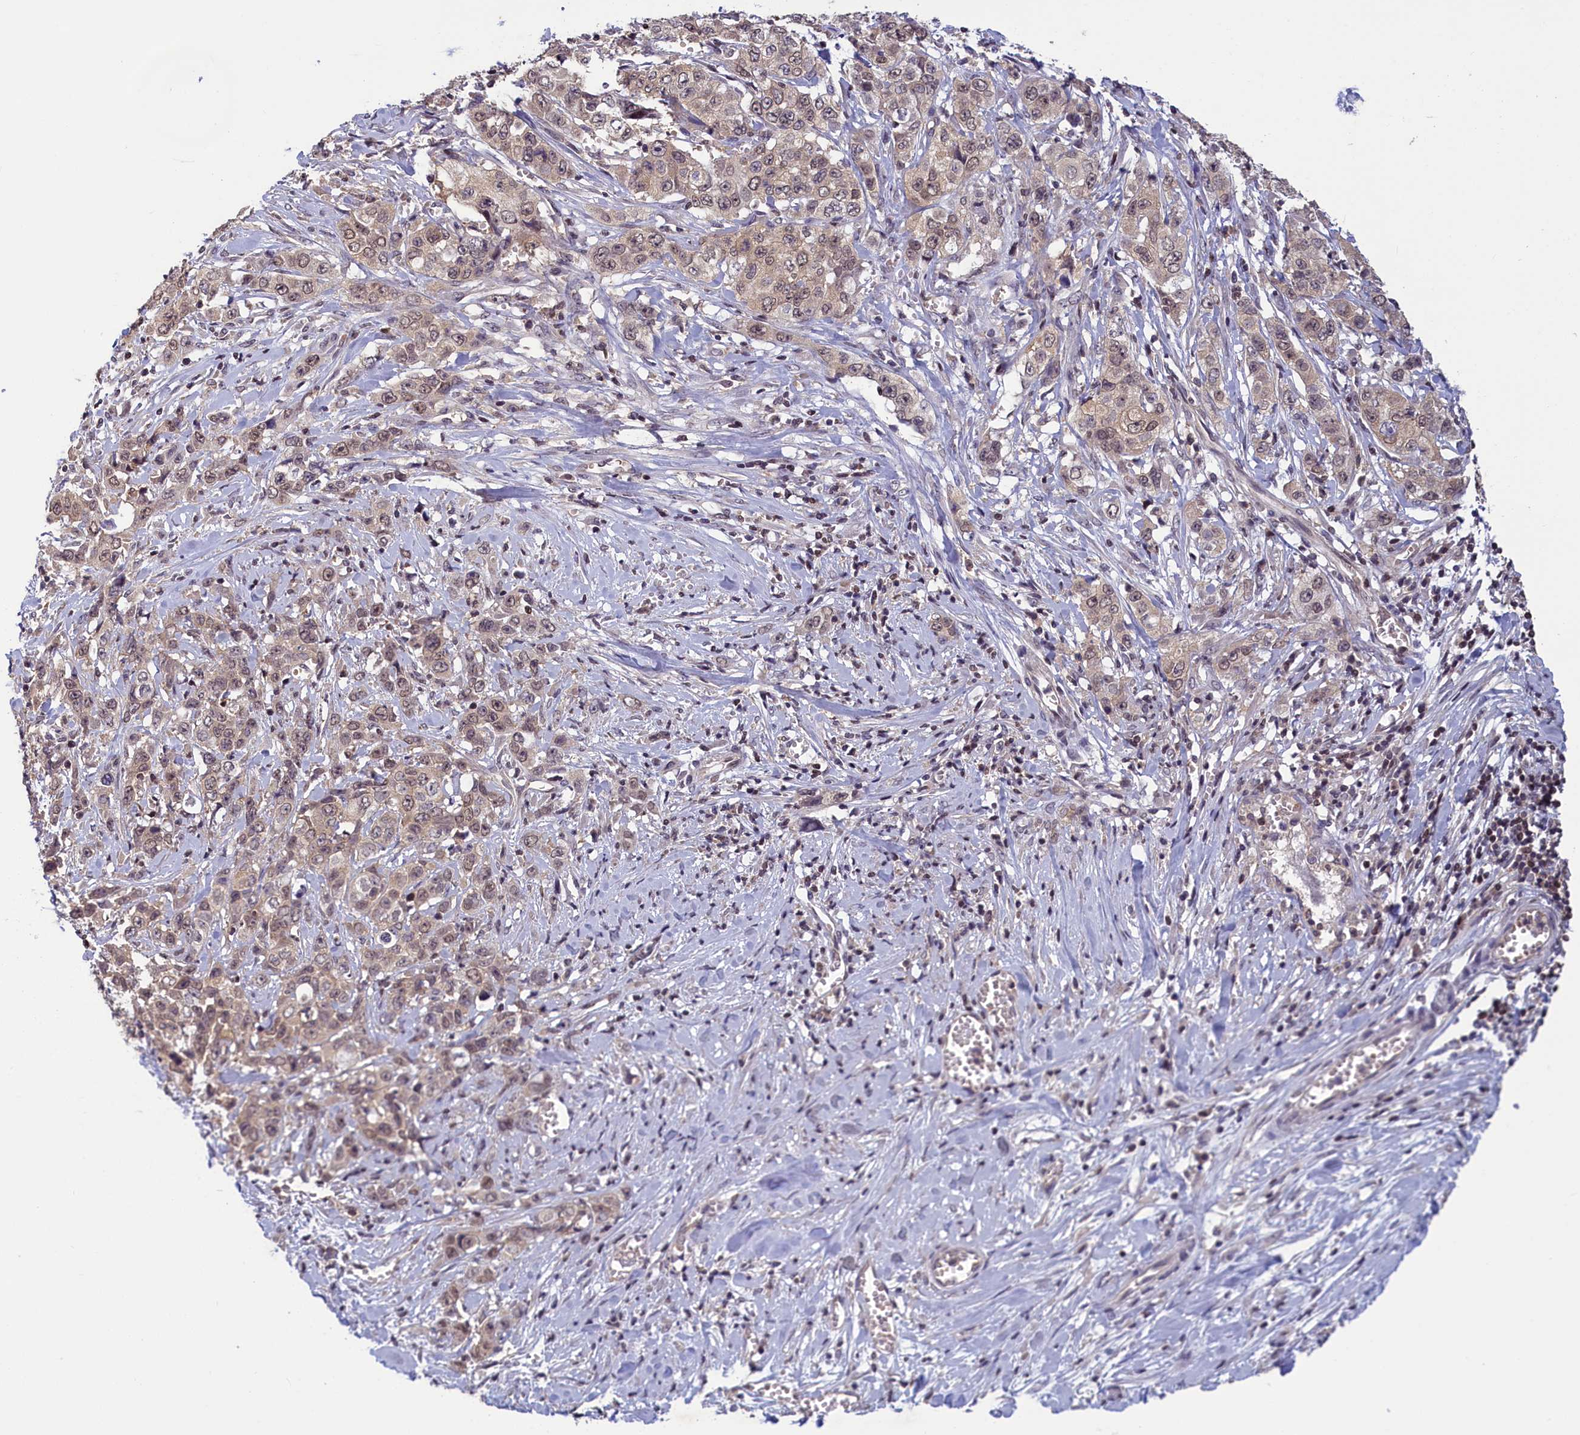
{"staining": {"intensity": "weak", "quantity": "25%-75%", "location": "nuclear"}, "tissue": "stomach cancer", "cell_type": "Tumor cells", "image_type": "cancer", "snomed": [{"axis": "morphology", "description": "Adenocarcinoma, NOS"}, {"axis": "topography", "description": "Stomach, upper"}], "caption": "High-magnification brightfield microscopy of stomach cancer (adenocarcinoma) stained with DAB (3,3'-diaminobenzidine) (brown) and counterstained with hematoxylin (blue). tumor cells exhibit weak nuclear expression is identified in about25%-75% of cells.", "gene": "NUBP1", "patient": {"sex": "male", "age": 62}}